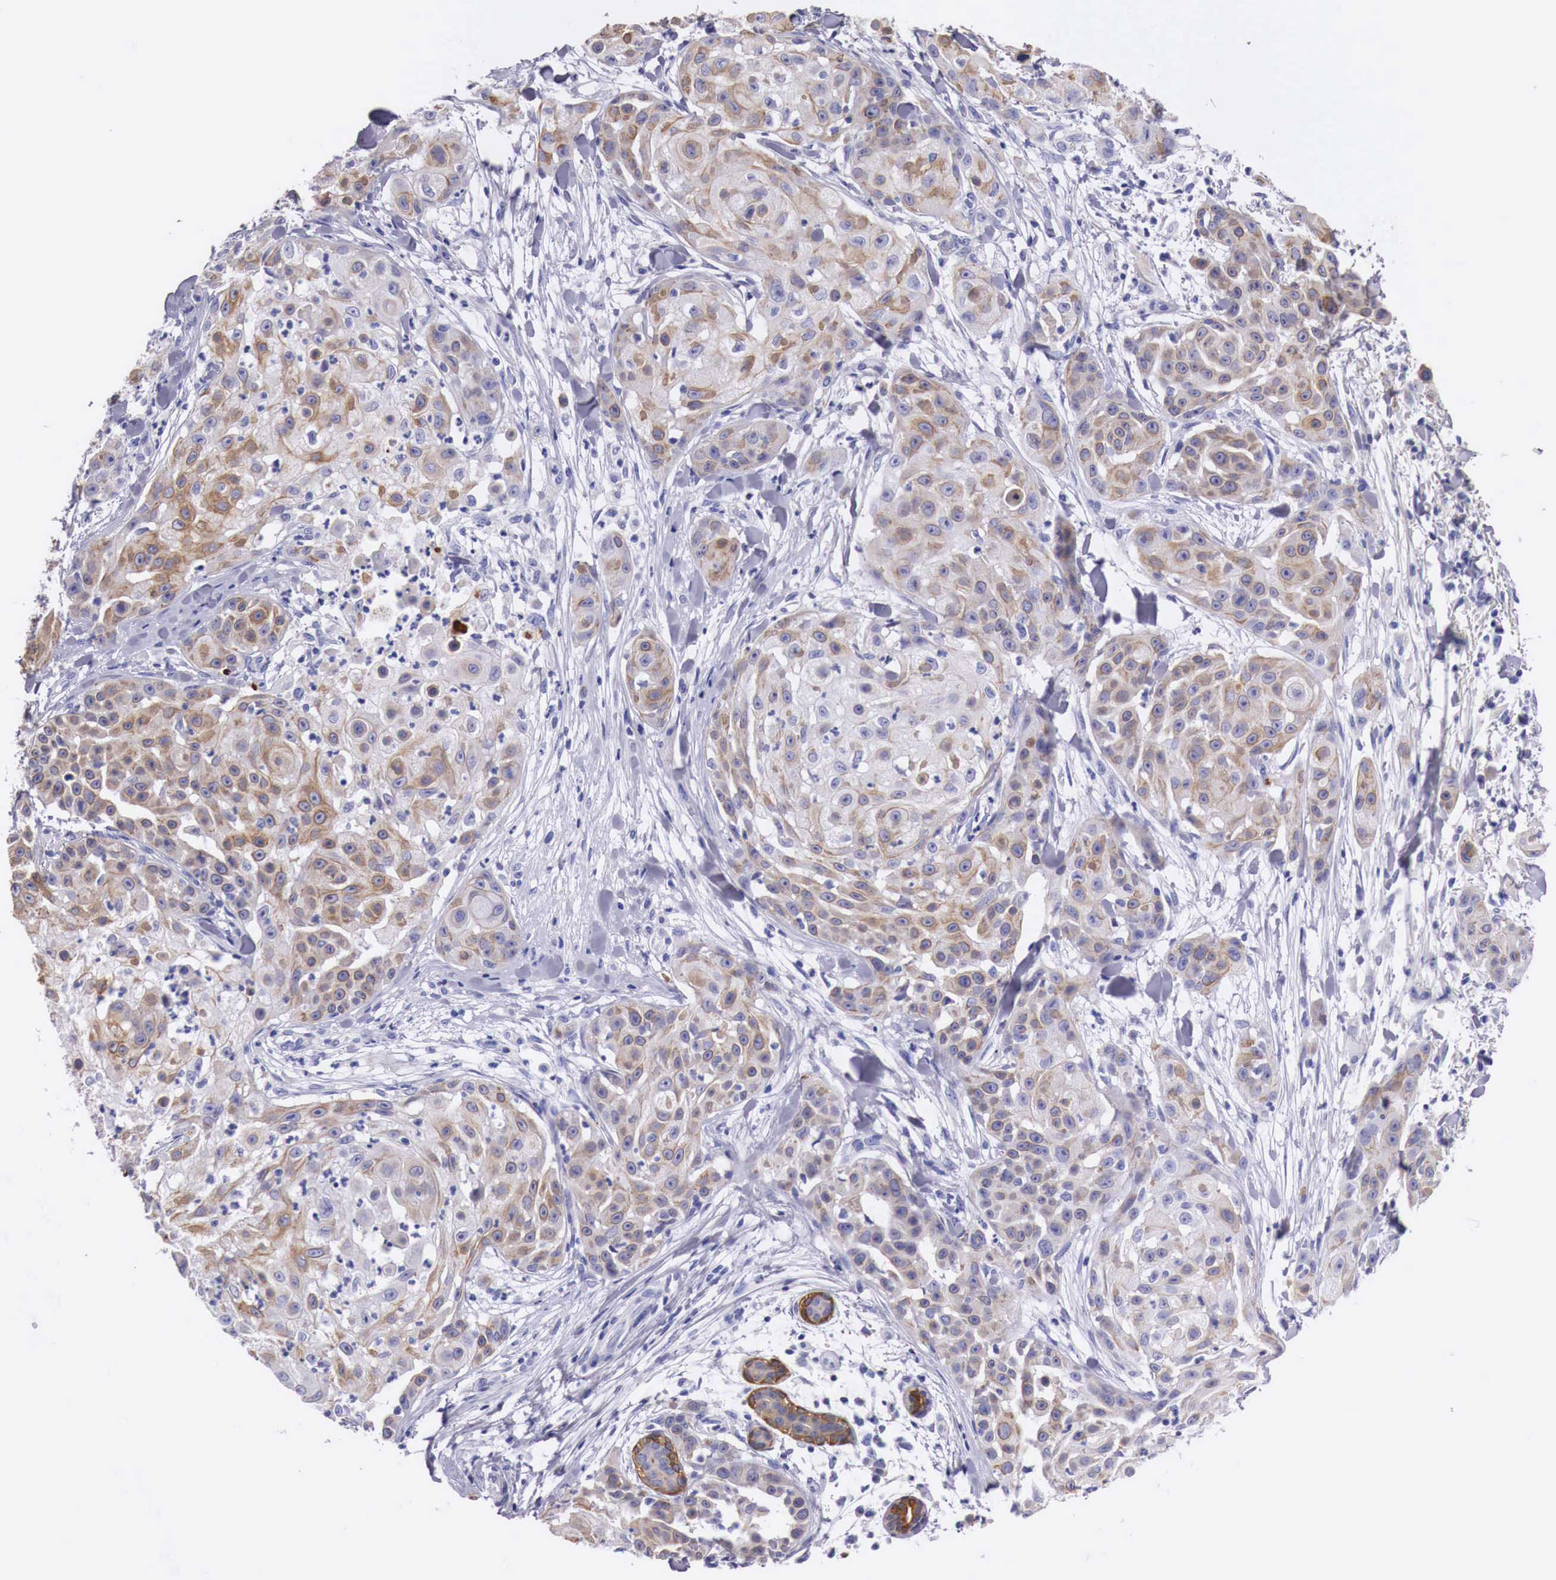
{"staining": {"intensity": "moderate", "quantity": ">75%", "location": "cytoplasmic/membranous"}, "tissue": "skin cancer", "cell_type": "Tumor cells", "image_type": "cancer", "snomed": [{"axis": "morphology", "description": "Squamous cell carcinoma, NOS"}, {"axis": "topography", "description": "Skin"}], "caption": "Protein staining shows moderate cytoplasmic/membranous staining in about >75% of tumor cells in squamous cell carcinoma (skin). The staining was performed using DAB, with brown indicating positive protein expression. Nuclei are stained blue with hematoxylin.", "gene": "NREP", "patient": {"sex": "female", "age": 57}}